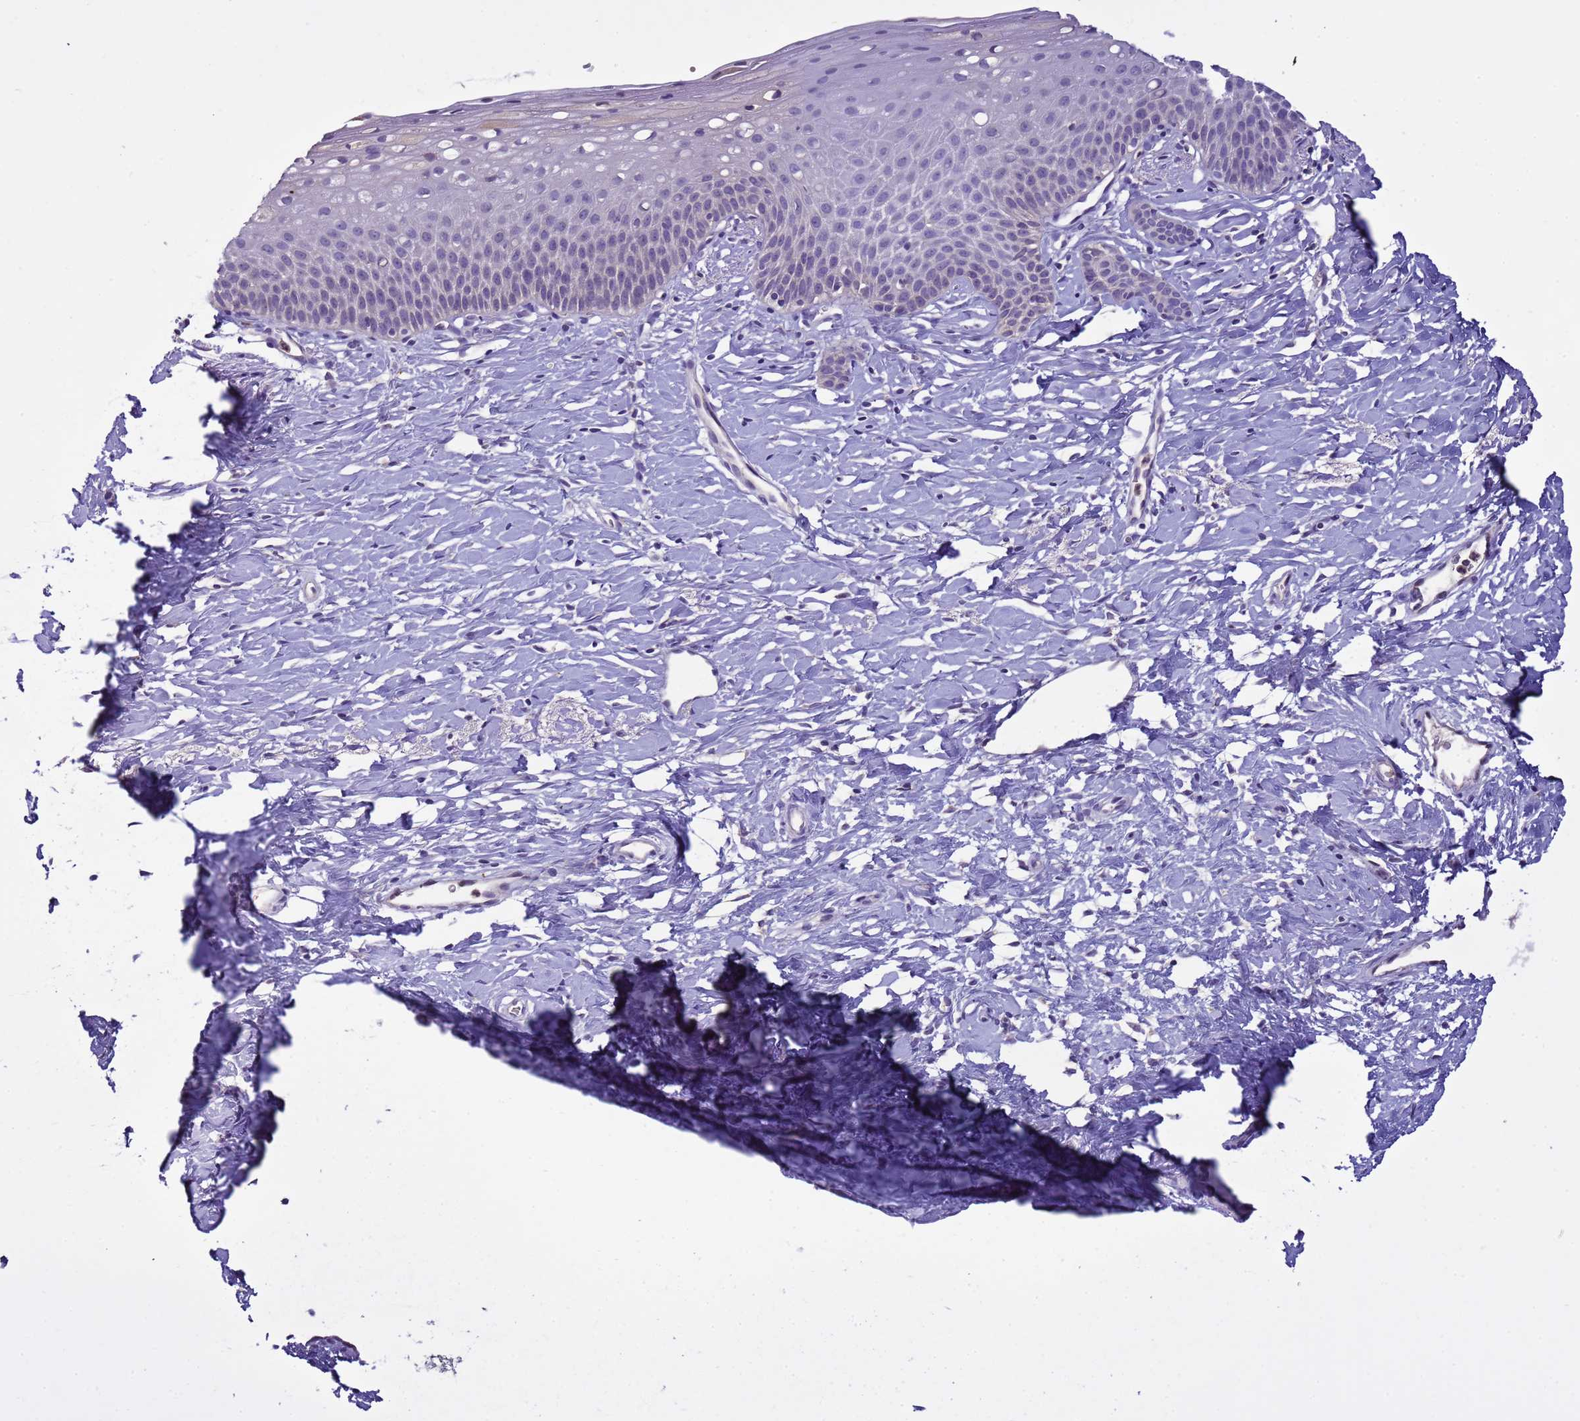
{"staining": {"intensity": "weak", "quantity": "25%-75%", "location": "cytoplasmic/membranous"}, "tissue": "cervix", "cell_type": "Glandular cells", "image_type": "normal", "snomed": [{"axis": "morphology", "description": "Normal tissue, NOS"}, {"axis": "topography", "description": "Cervix"}], "caption": "Weak cytoplasmic/membranous staining is appreciated in approximately 25%-75% of glandular cells in normal cervix. The staining was performed using DAB (3,3'-diaminobenzidine), with brown indicating positive protein expression. Nuclei are stained blue with hematoxylin.", "gene": "PLCXD3", "patient": {"sex": "female", "age": 36}}